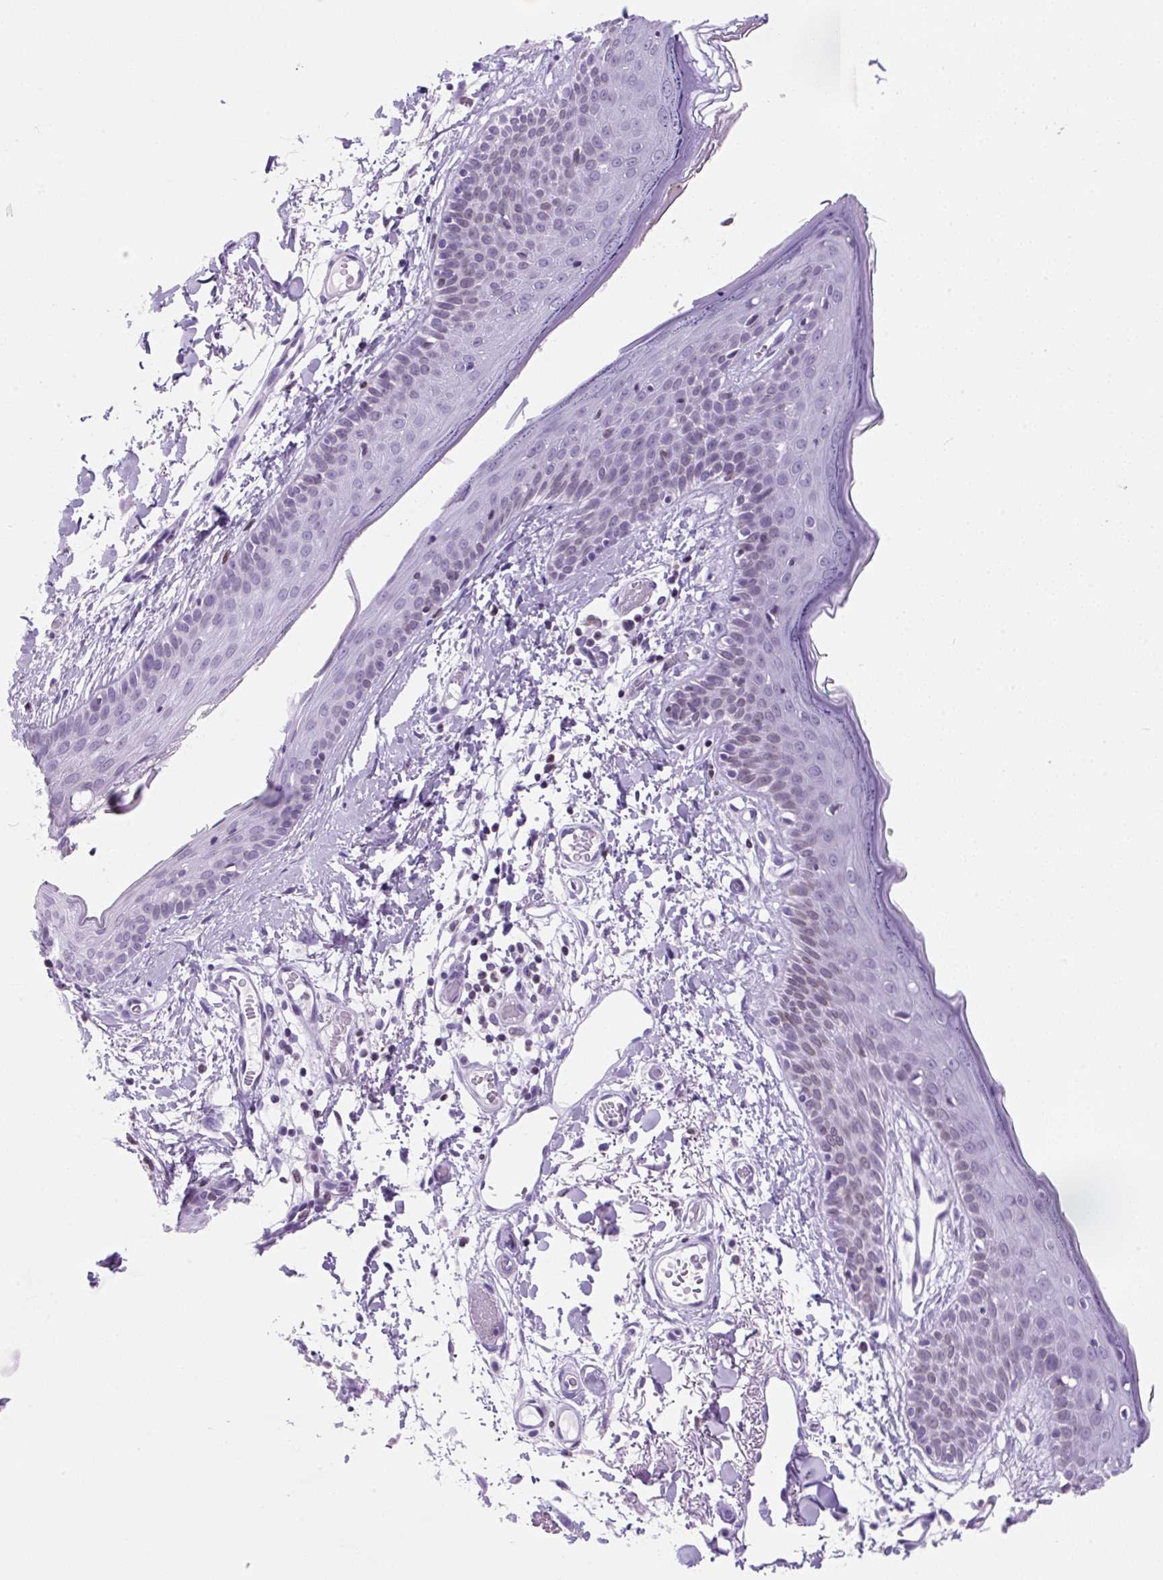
{"staining": {"intensity": "negative", "quantity": "none", "location": "none"}, "tissue": "skin", "cell_type": "Fibroblasts", "image_type": "normal", "snomed": [{"axis": "morphology", "description": "Normal tissue, NOS"}, {"axis": "topography", "description": "Skin"}], "caption": "This image is of normal skin stained with IHC to label a protein in brown with the nuclei are counter-stained blue. There is no positivity in fibroblasts.", "gene": "VPREB1", "patient": {"sex": "male", "age": 79}}